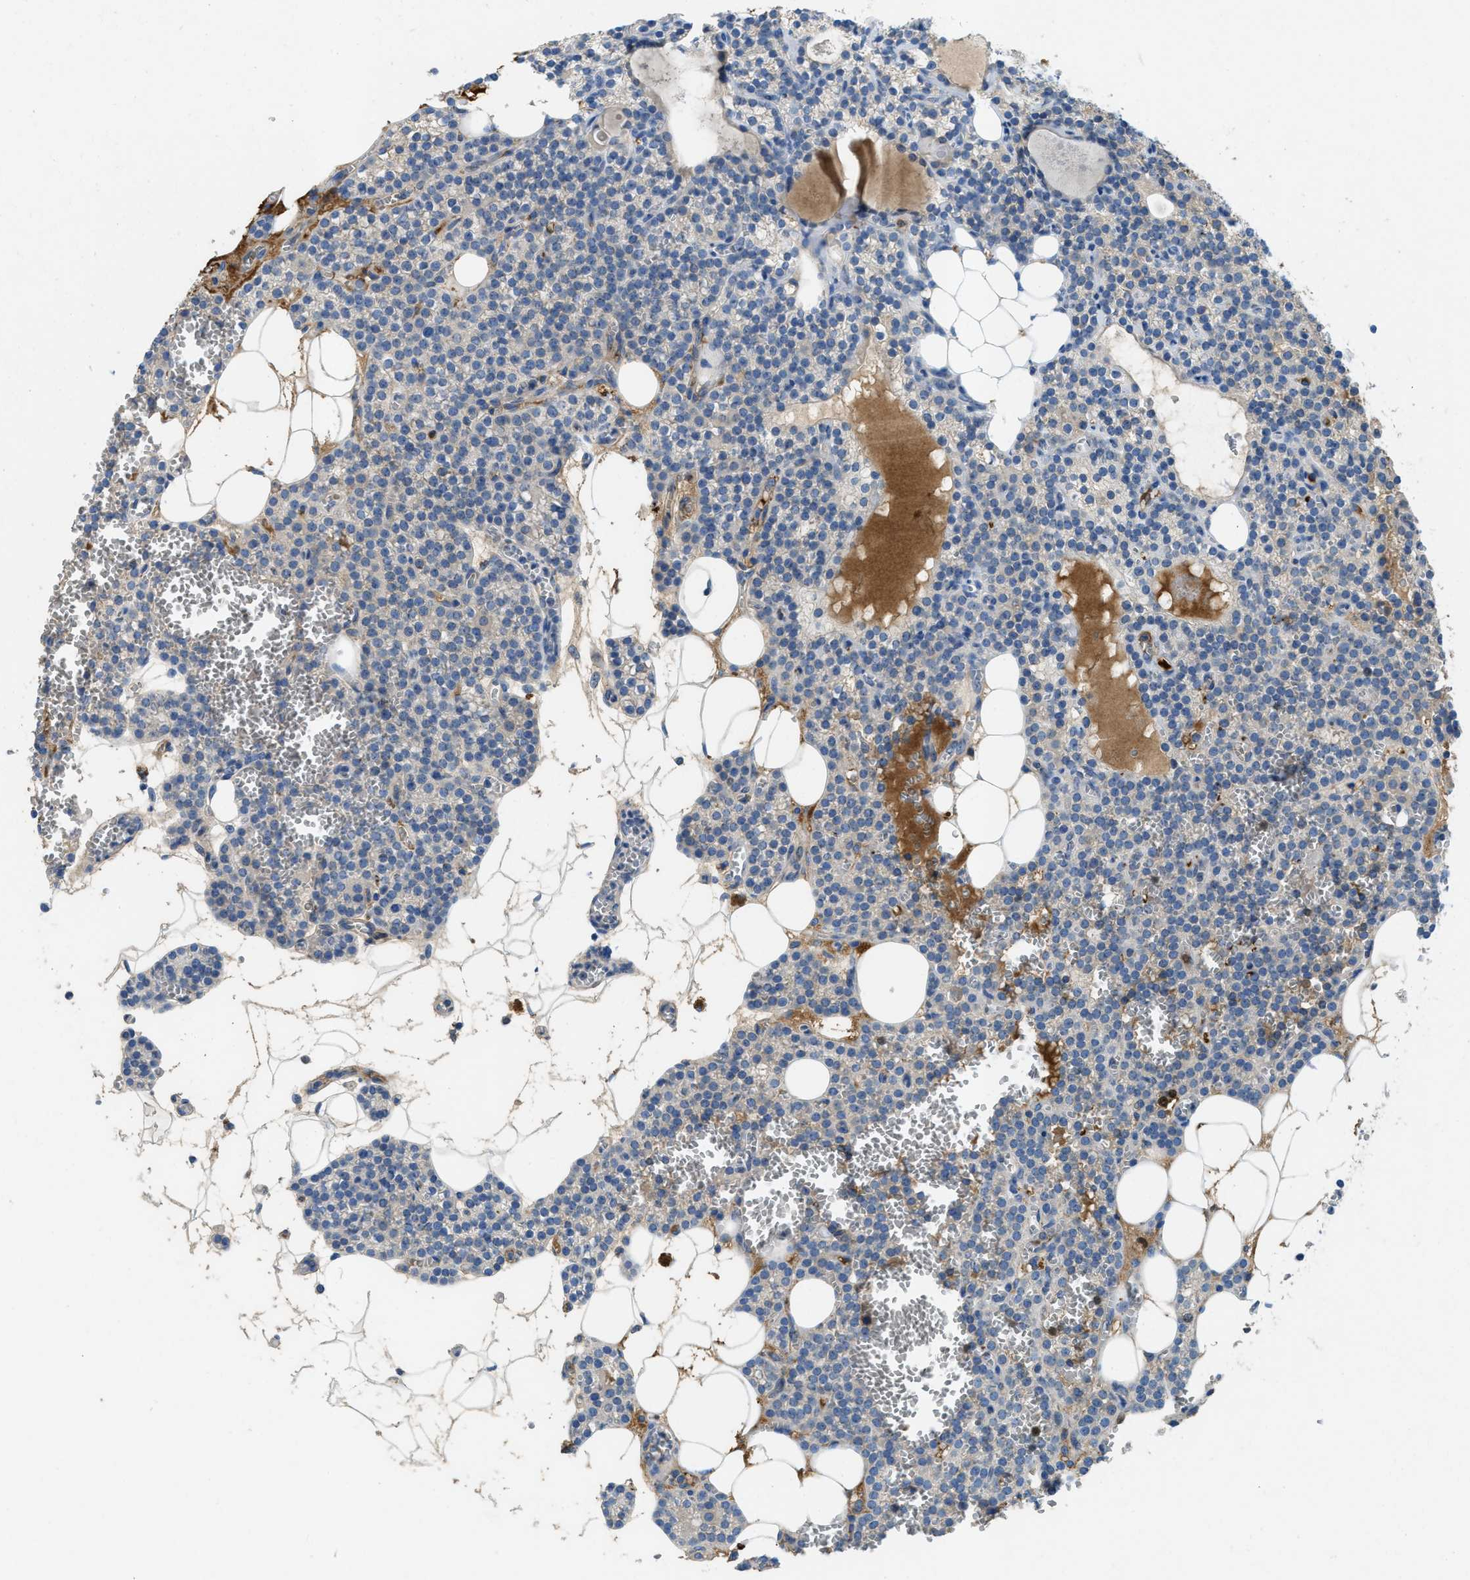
{"staining": {"intensity": "negative", "quantity": "none", "location": "none"}, "tissue": "parathyroid gland", "cell_type": "Glandular cells", "image_type": "normal", "snomed": [{"axis": "morphology", "description": "Normal tissue, NOS"}, {"axis": "morphology", "description": "Adenoma, NOS"}, {"axis": "topography", "description": "Parathyroid gland"}], "caption": "Immunohistochemistry (IHC) of benign parathyroid gland reveals no expression in glandular cells.", "gene": "MPDU1", "patient": {"sex": "female", "age": 58}}